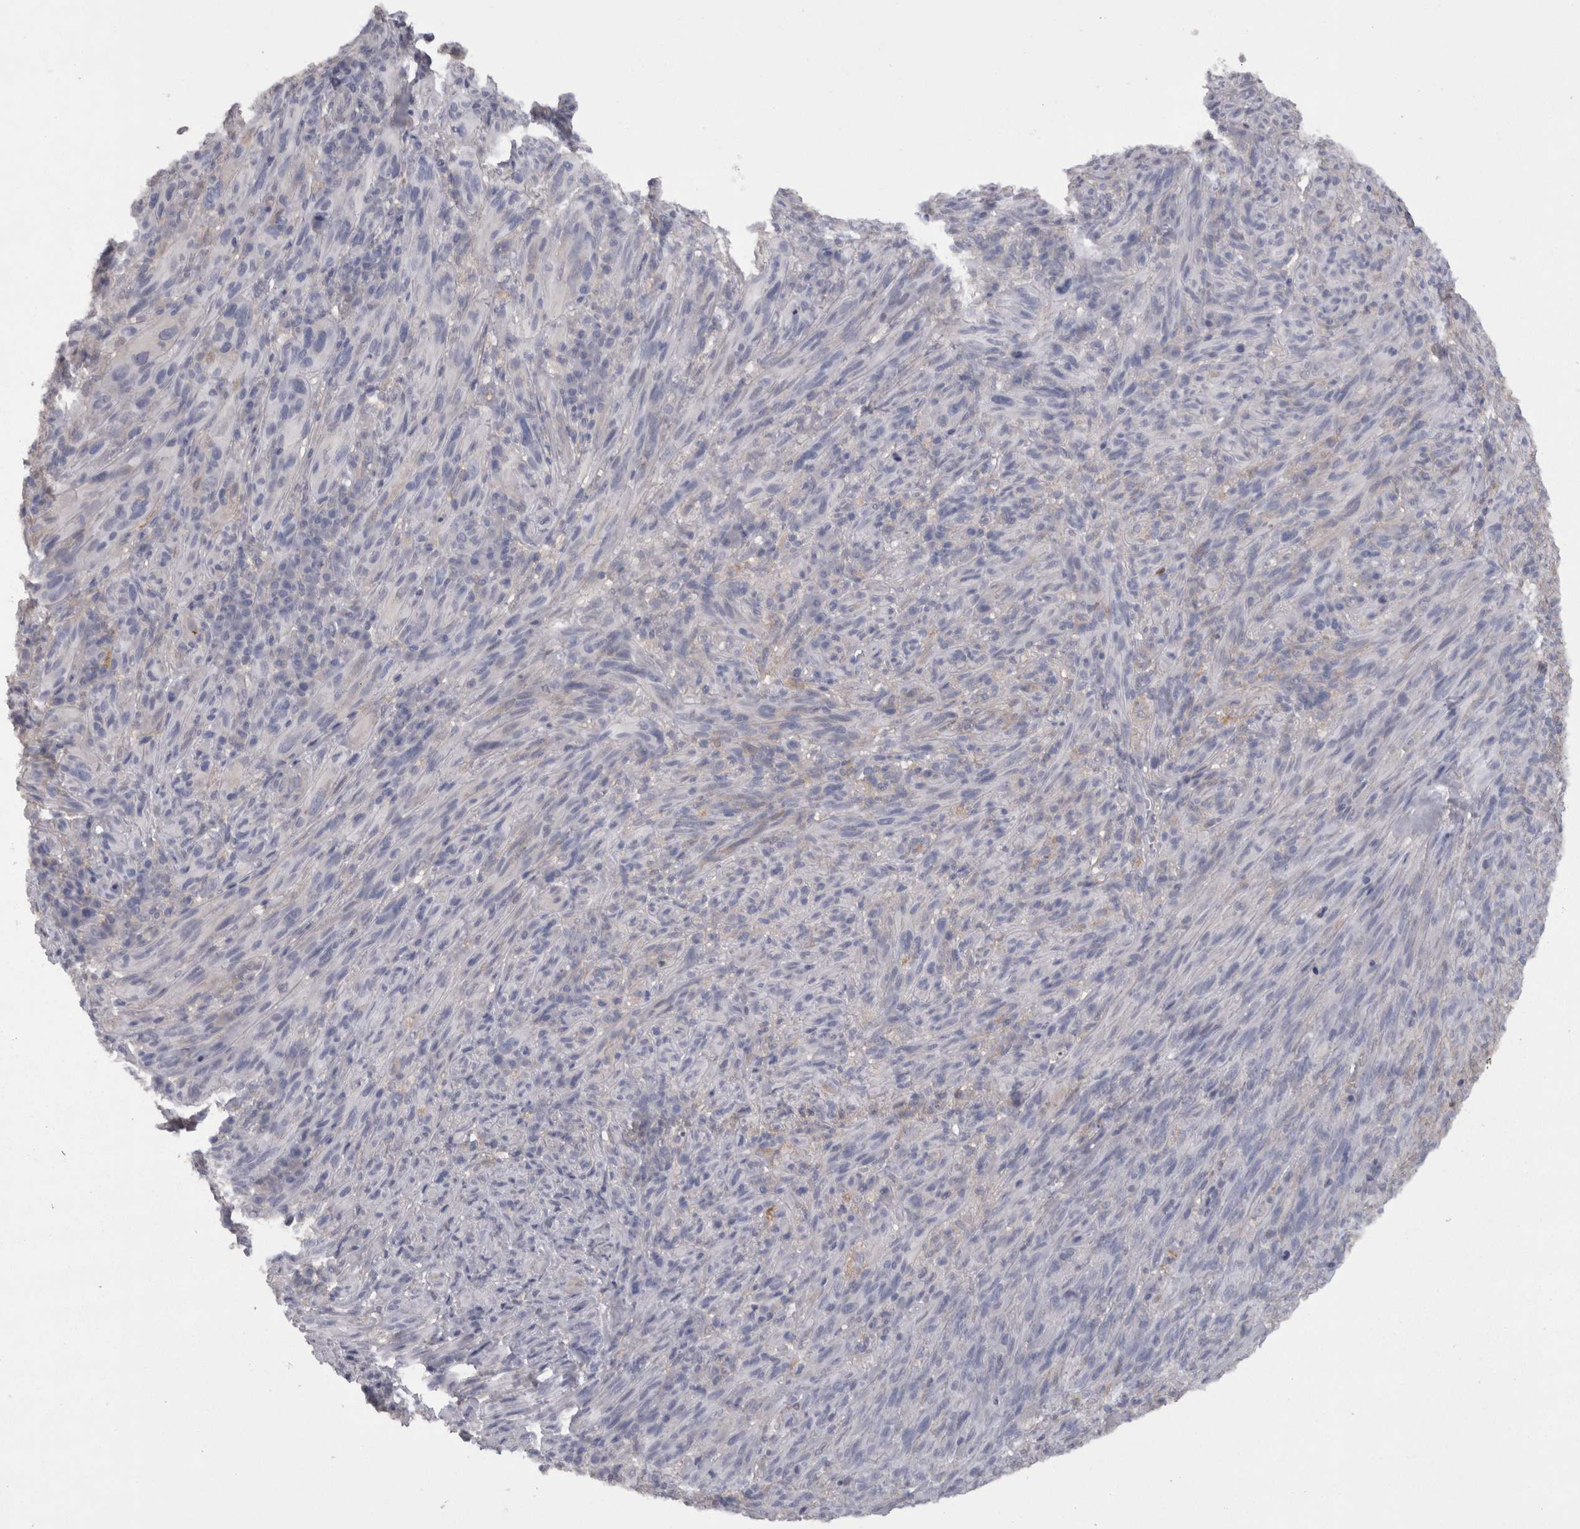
{"staining": {"intensity": "negative", "quantity": "none", "location": "none"}, "tissue": "melanoma", "cell_type": "Tumor cells", "image_type": "cancer", "snomed": [{"axis": "morphology", "description": "Malignant melanoma, NOS"}, {"axis": "topography", "description": "Skin of head"}], "caption": "High magnification brightfield microscopy of malignant melanoma stained with DAB (brown) and counterstained with hematoxylin (blue): tumor cells show no significant positivity. The staining was performed using DAB (3,3'-diaminobenzidine) to visualize the protein expression in brown, while the nuclei were stained in blue with hematoxylin (Magnification: 20x).", "gene": "CAMK2D", "patient": {"sex": "male", "age": 96}}